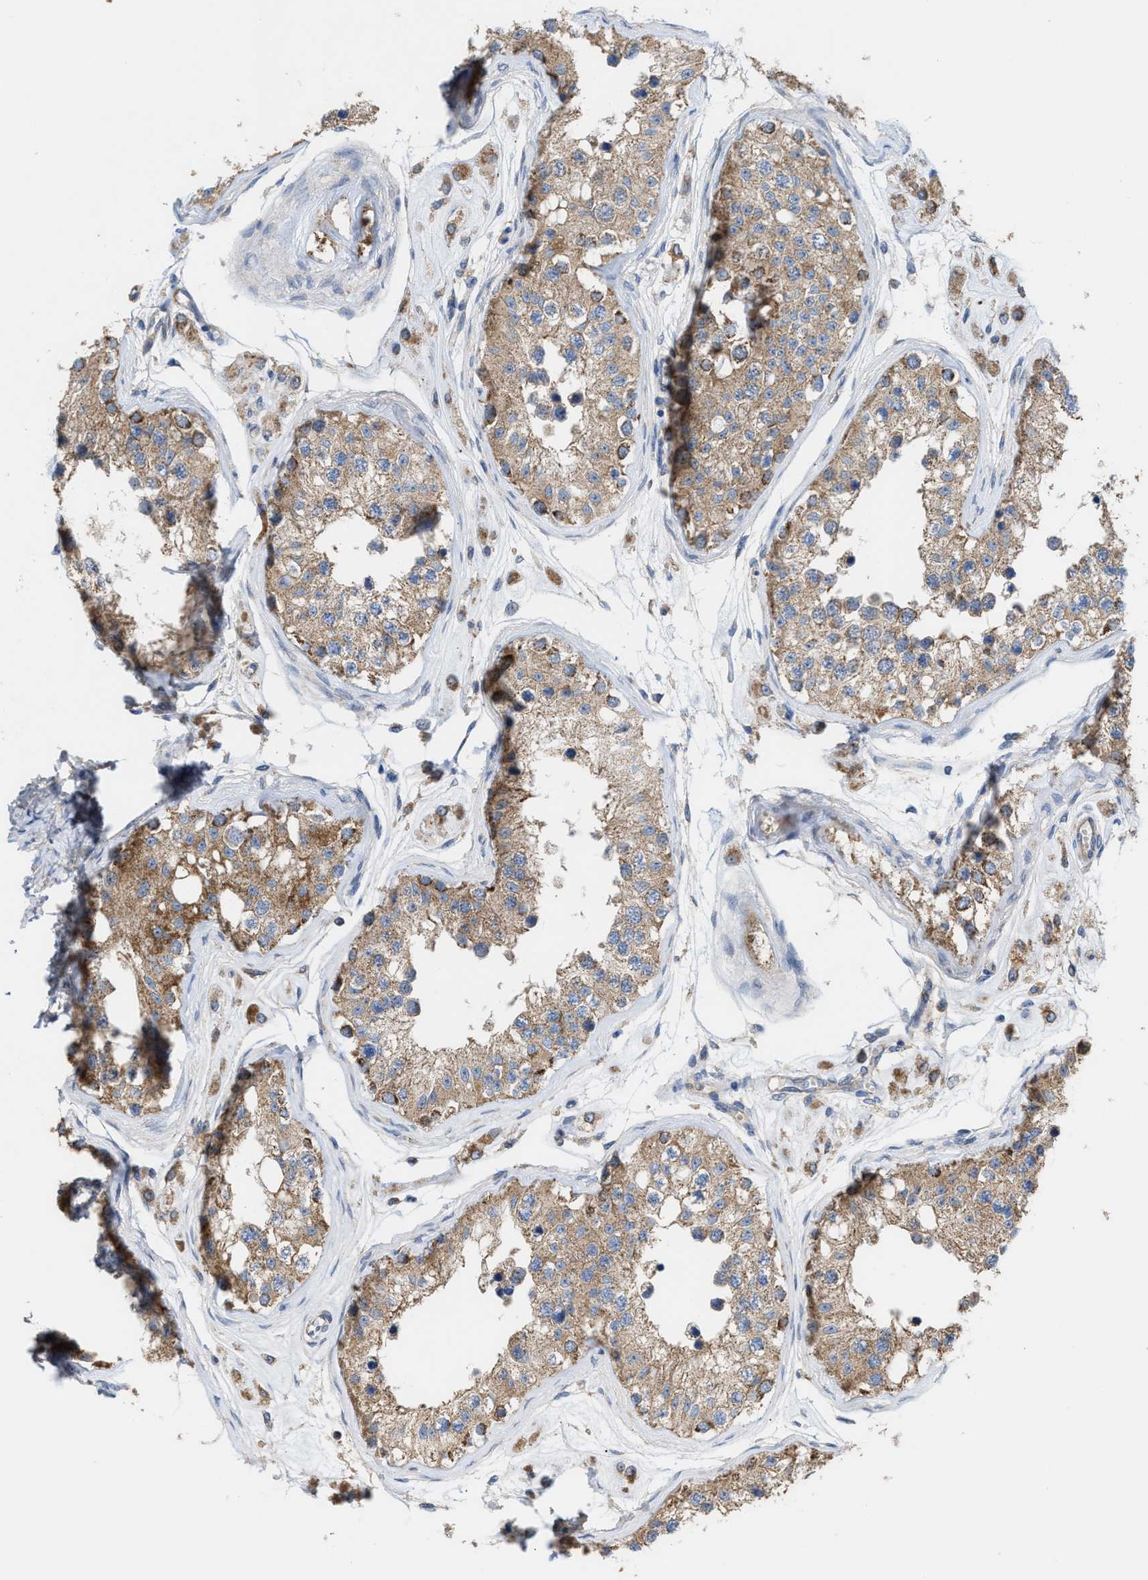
{"staining": {"intensity": "moderate", "quantity": ">75%", "location": "cytoplasmic/membranous"}, "tissue": "testis", "cell_type": "Cells in seminiferous ducts", "image_type": "normal", "snomed": [{"axis": "morphology", "description": "Normal tissue, NOS"}, {"axis": "morphology", "description": "Adenocarcinoma, metastatic, NOS"}, {"axis": "topography", "description": "Testis"}], "caption": "Protein expression by immunohistochemistry (IHC) reveals moderate cytoplasmic/membranous expression in approximately >75% of cells in seminiferous ducts in benign testis. (DAB (3,3'-diaminobenzidine) = brown stain, brightfield microscopy at high magnification).", "gene": "OXSM", "patient": {"sex": "male", "age": 26}}